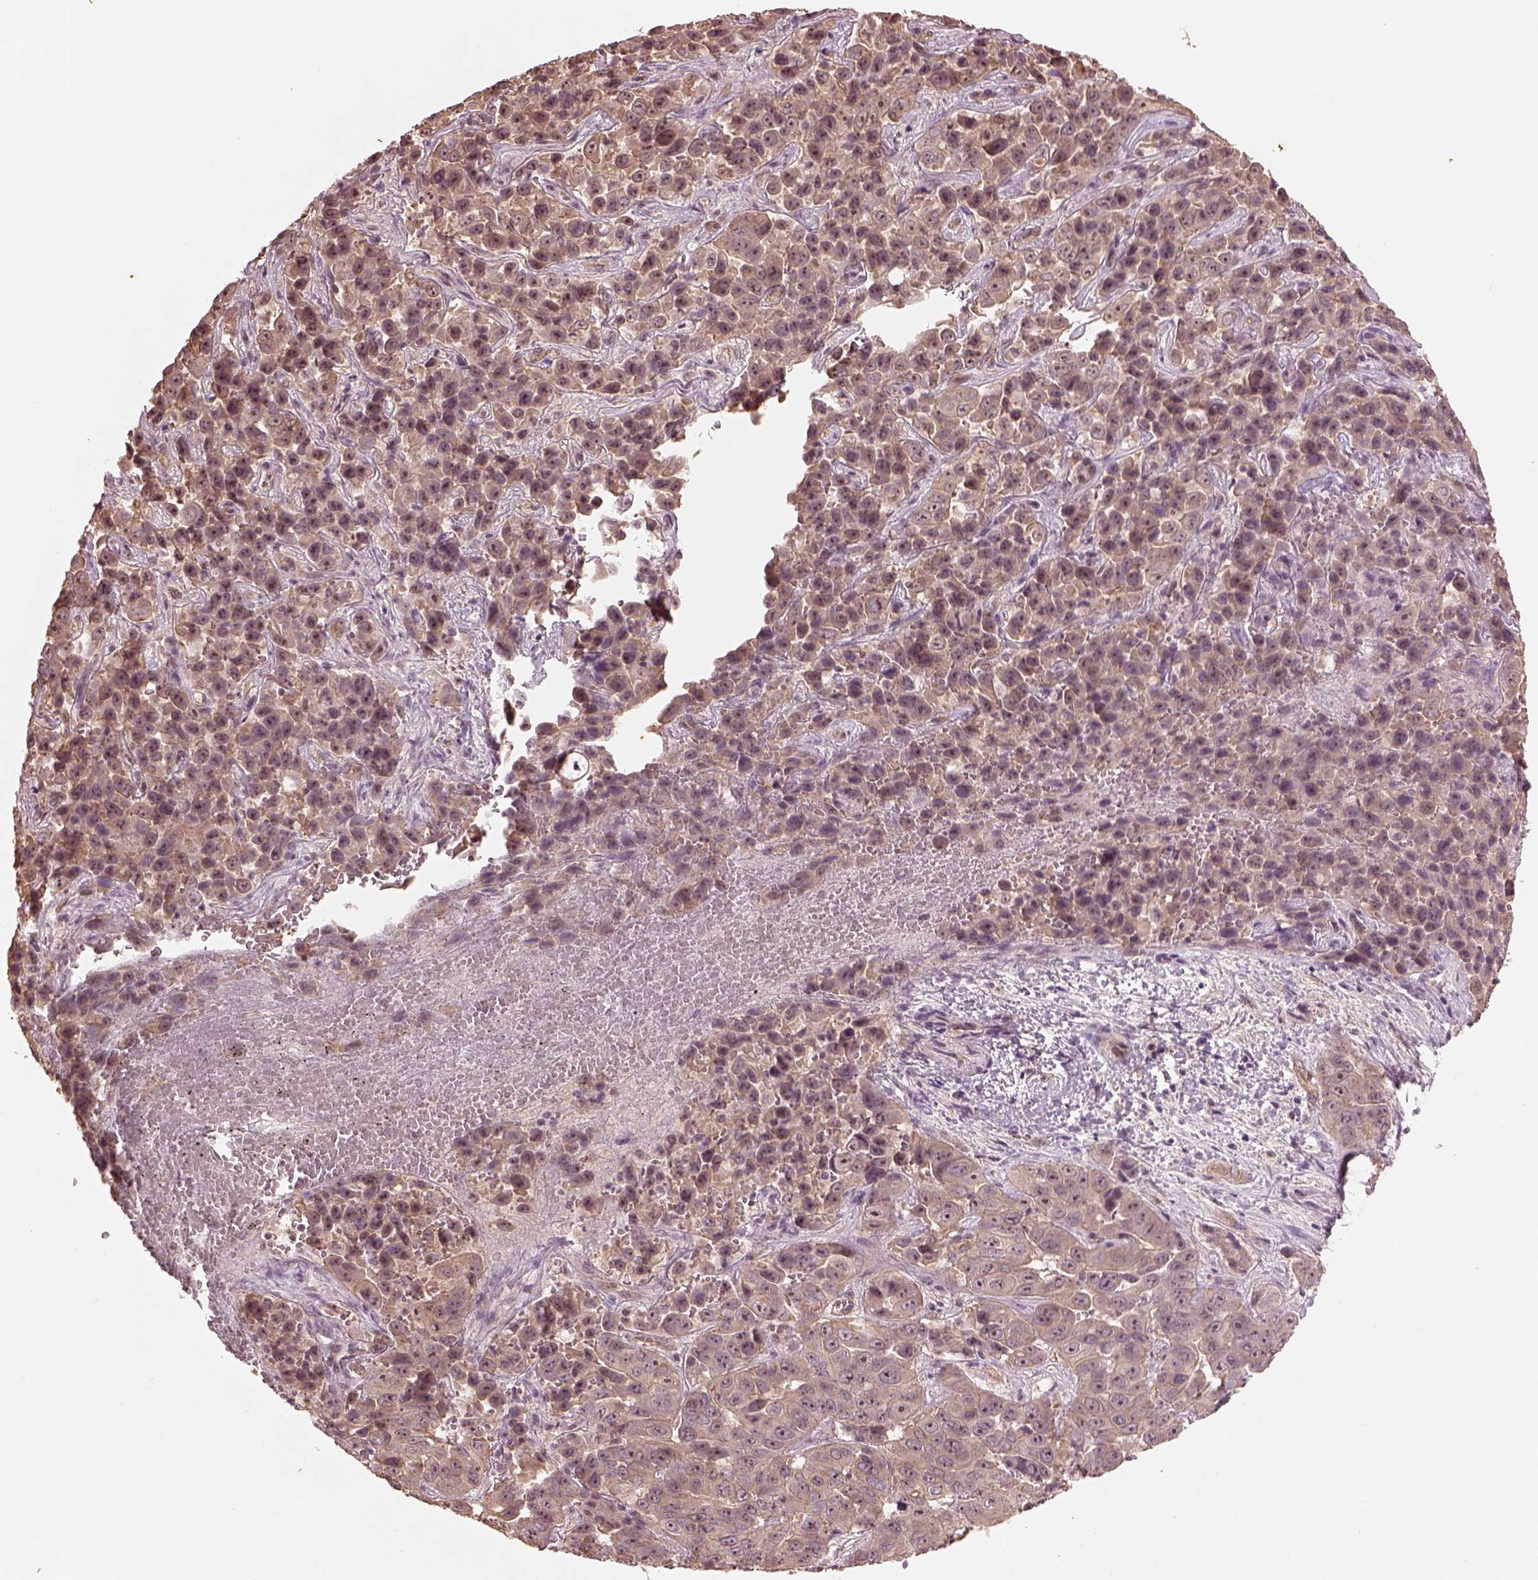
{"staining": {"intensity": "moderate", "quantity": "25%-75%", "location": "cytoplasmic/membranous,nuclear"}, "tissue": "liver cancer", "cell_type": "Tumor cells", "image_type": "cancer", "snomed": [{"axis": "morphology", "description": "Cholangiocarcinoma"}, {"axis": "topography", "description": "Liver"}], "caption": "Tumor cells show medium levels of moderate cytoplasmic/membranous and nuclear staining in approximately 25%-75% of cells in human cholangiocarcinoma (liver).", "gene": "GNRH1", "patient": {"sex": "female", "age": 52}}